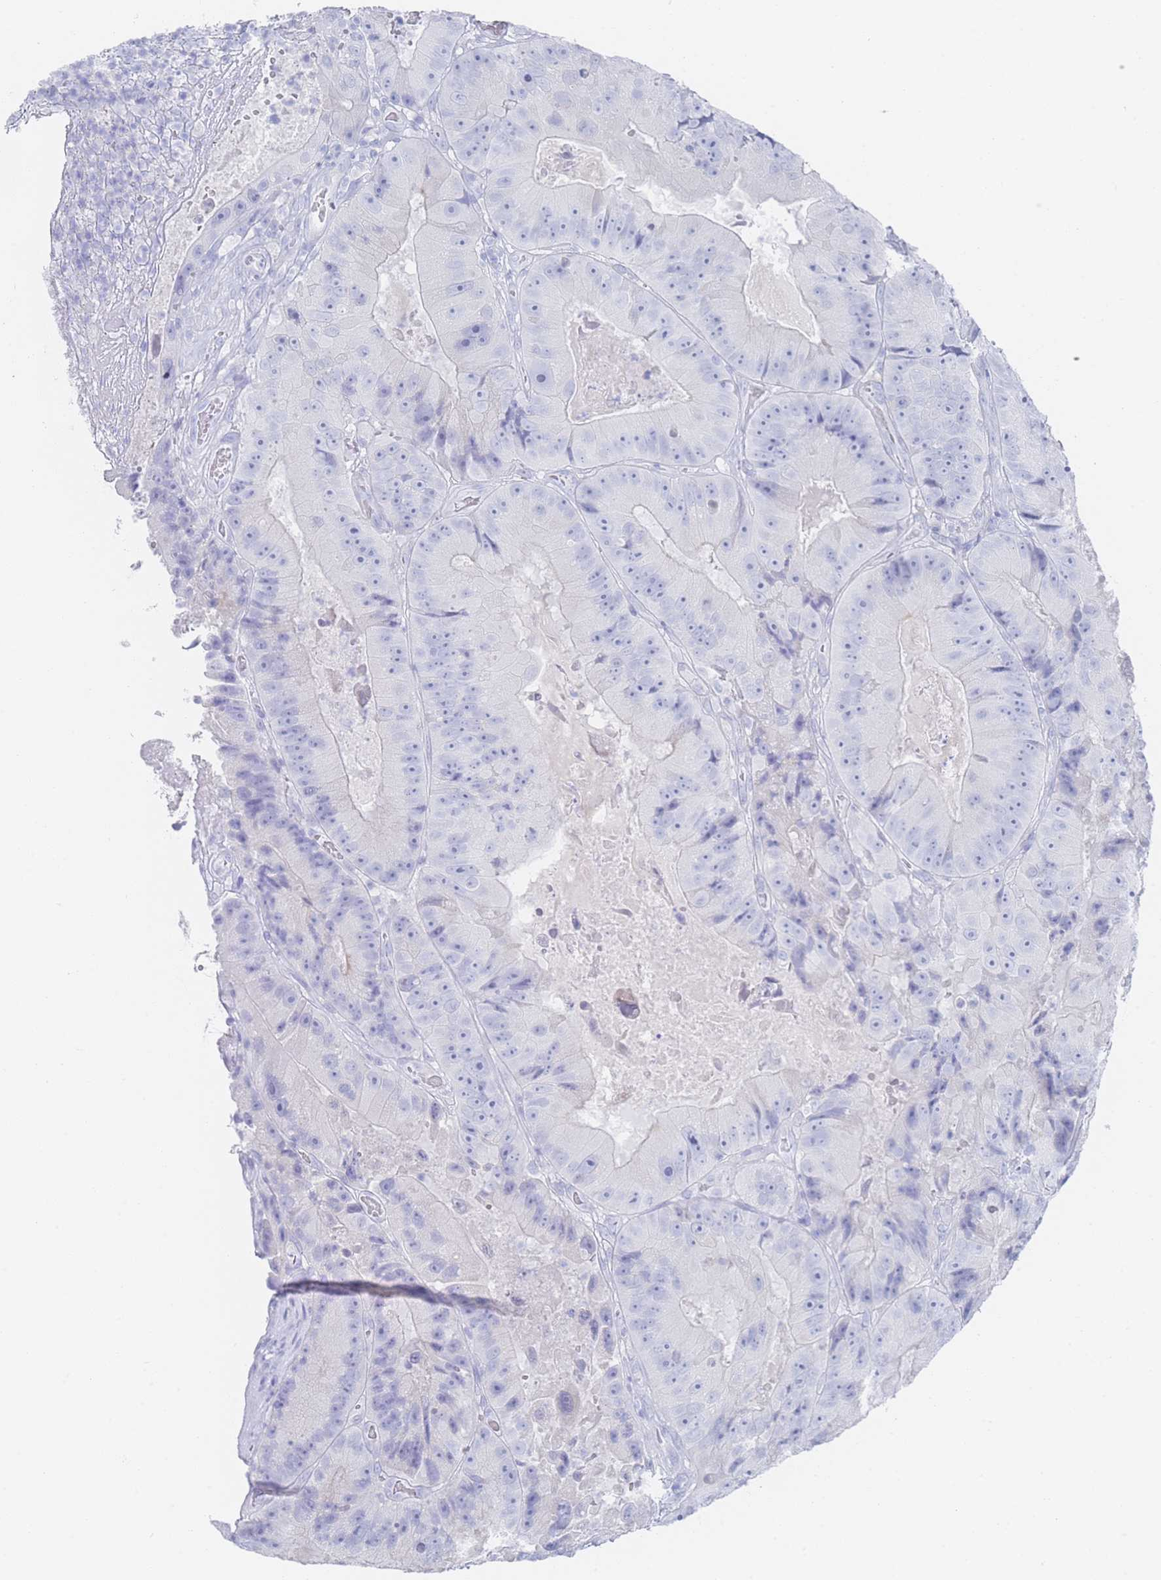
{"staining": {"intensity": "negative", "quantity": "none", "location": "none"}, "tissue": "colorectal cancer", "cell_type": "Tumor cells", "image_type": "cancer", "snomed": [{"axis": "morphology", "description": "Adenocarcinoma, NOS"}, {"axis": "topography", "description": "Colon"}], "caption": "Immunohistochemistry of human adenocarcinoma (colorectal) reveals no positivity in tumor cells. Brightfield microscopy of immunohistochemistry stained with DAB (3,3'-diaminobenzidine) (brown) and hematoxylin (blue), captured at high magnification.", "gene": "LRRC37A", "patient": {"sex": "female", "age": 86}}